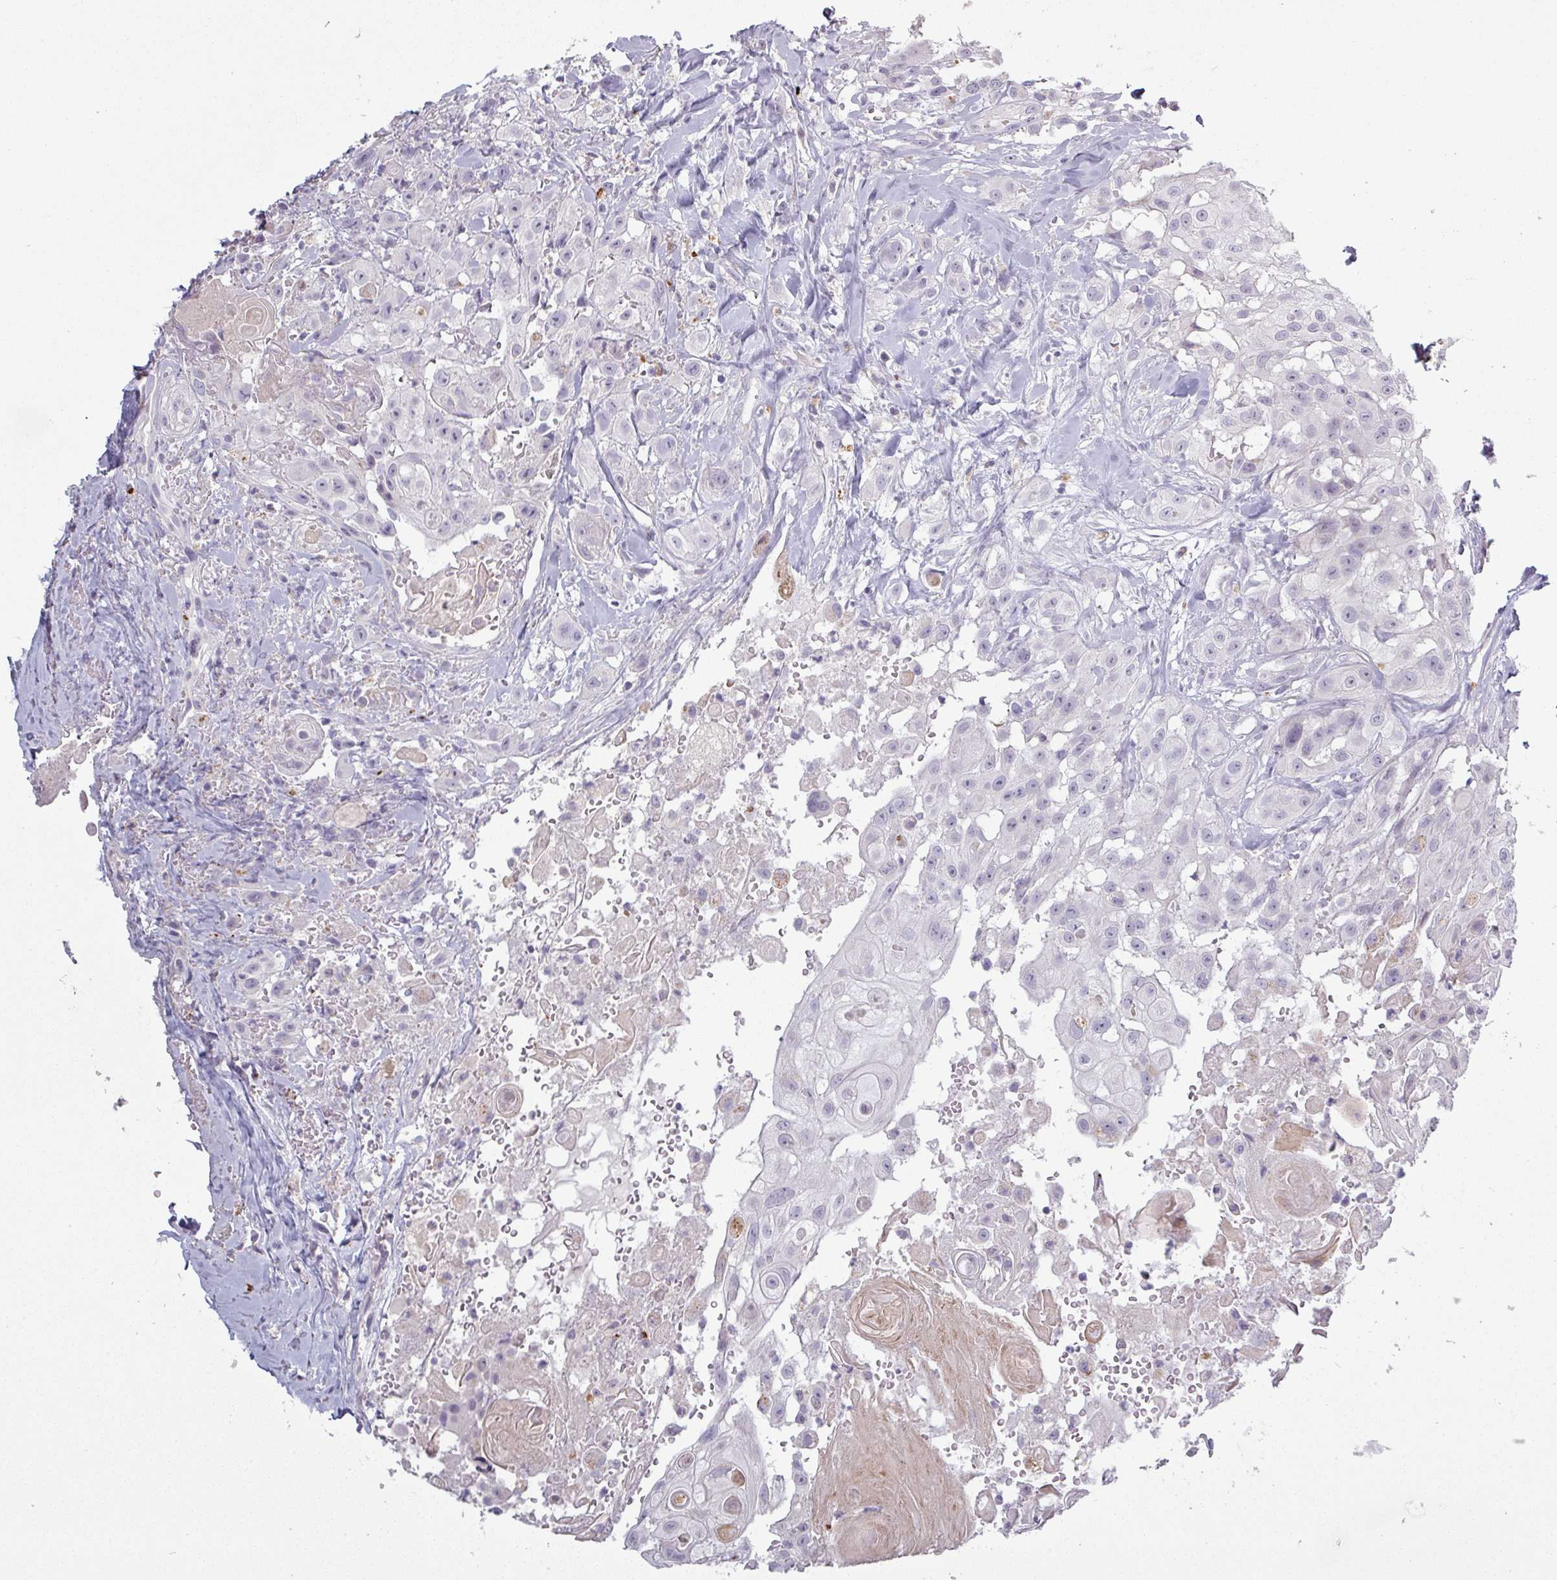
{"staining": {"intensity": "negative", "quantity": "none", "location": "none"}, "tissue": "head and neck cancer", "cell_type": "Tumor cells", "image_type": "cancer", "snomed": [{"axis": "morphology", "description": "Squamous cell carcinoma, NOS"}, {"axis": "topography", "description": "Head-Neck"}], "caption": "An immunohistochemistry image of squamous cell carcinoma (head and neck) is shown. There is no staining in tumor cells of squamous cell carcinoma (head and neck). The staining is performed using DAB brown chromogen with nuclei counter-stained in using hematoxylin.", "gene": "C2orf16", "patient": {"sex": "male", "age": 83}}